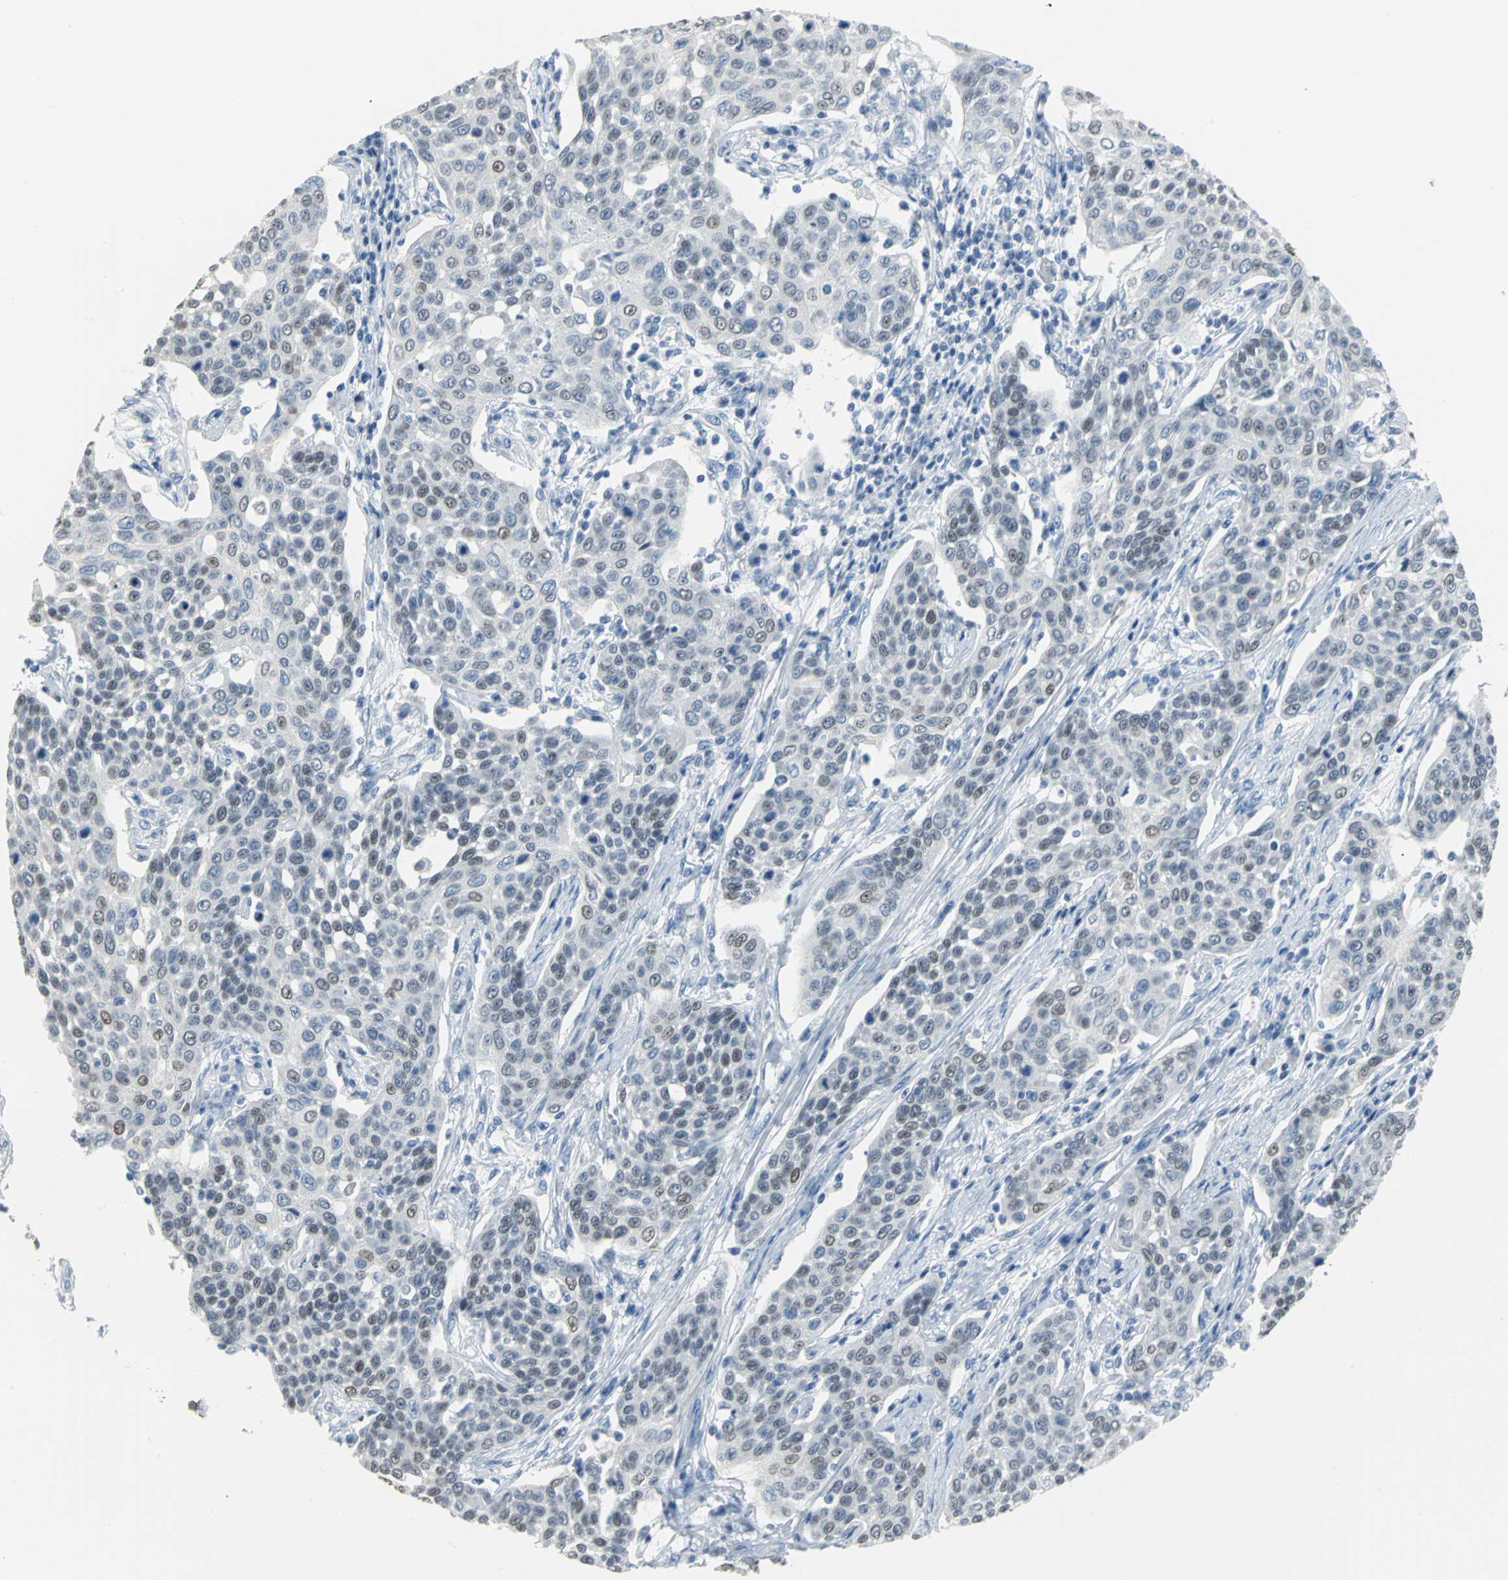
{"staining": {"intensity": "moderate", "quantity": "25%-75%", "location": "nuclear"}, "tissue": "cervical cancer", "cell_type": "Tumor cells", "image_type": "cancer", "snomed": [{"axis": "morphology", "description": "Squamous cell carcinoma, NOS"}, {"axis": "topography", "description": "Cervix"}], "caption": "A brown stain shows moderate nuclear staining of a protein in squamous cell carcinoma (cervical) tumor cells. (IHC, brightfield microscopy, high magnification).", "gene": "MCM3", "patient": {"sex": "female", "age": 34}}